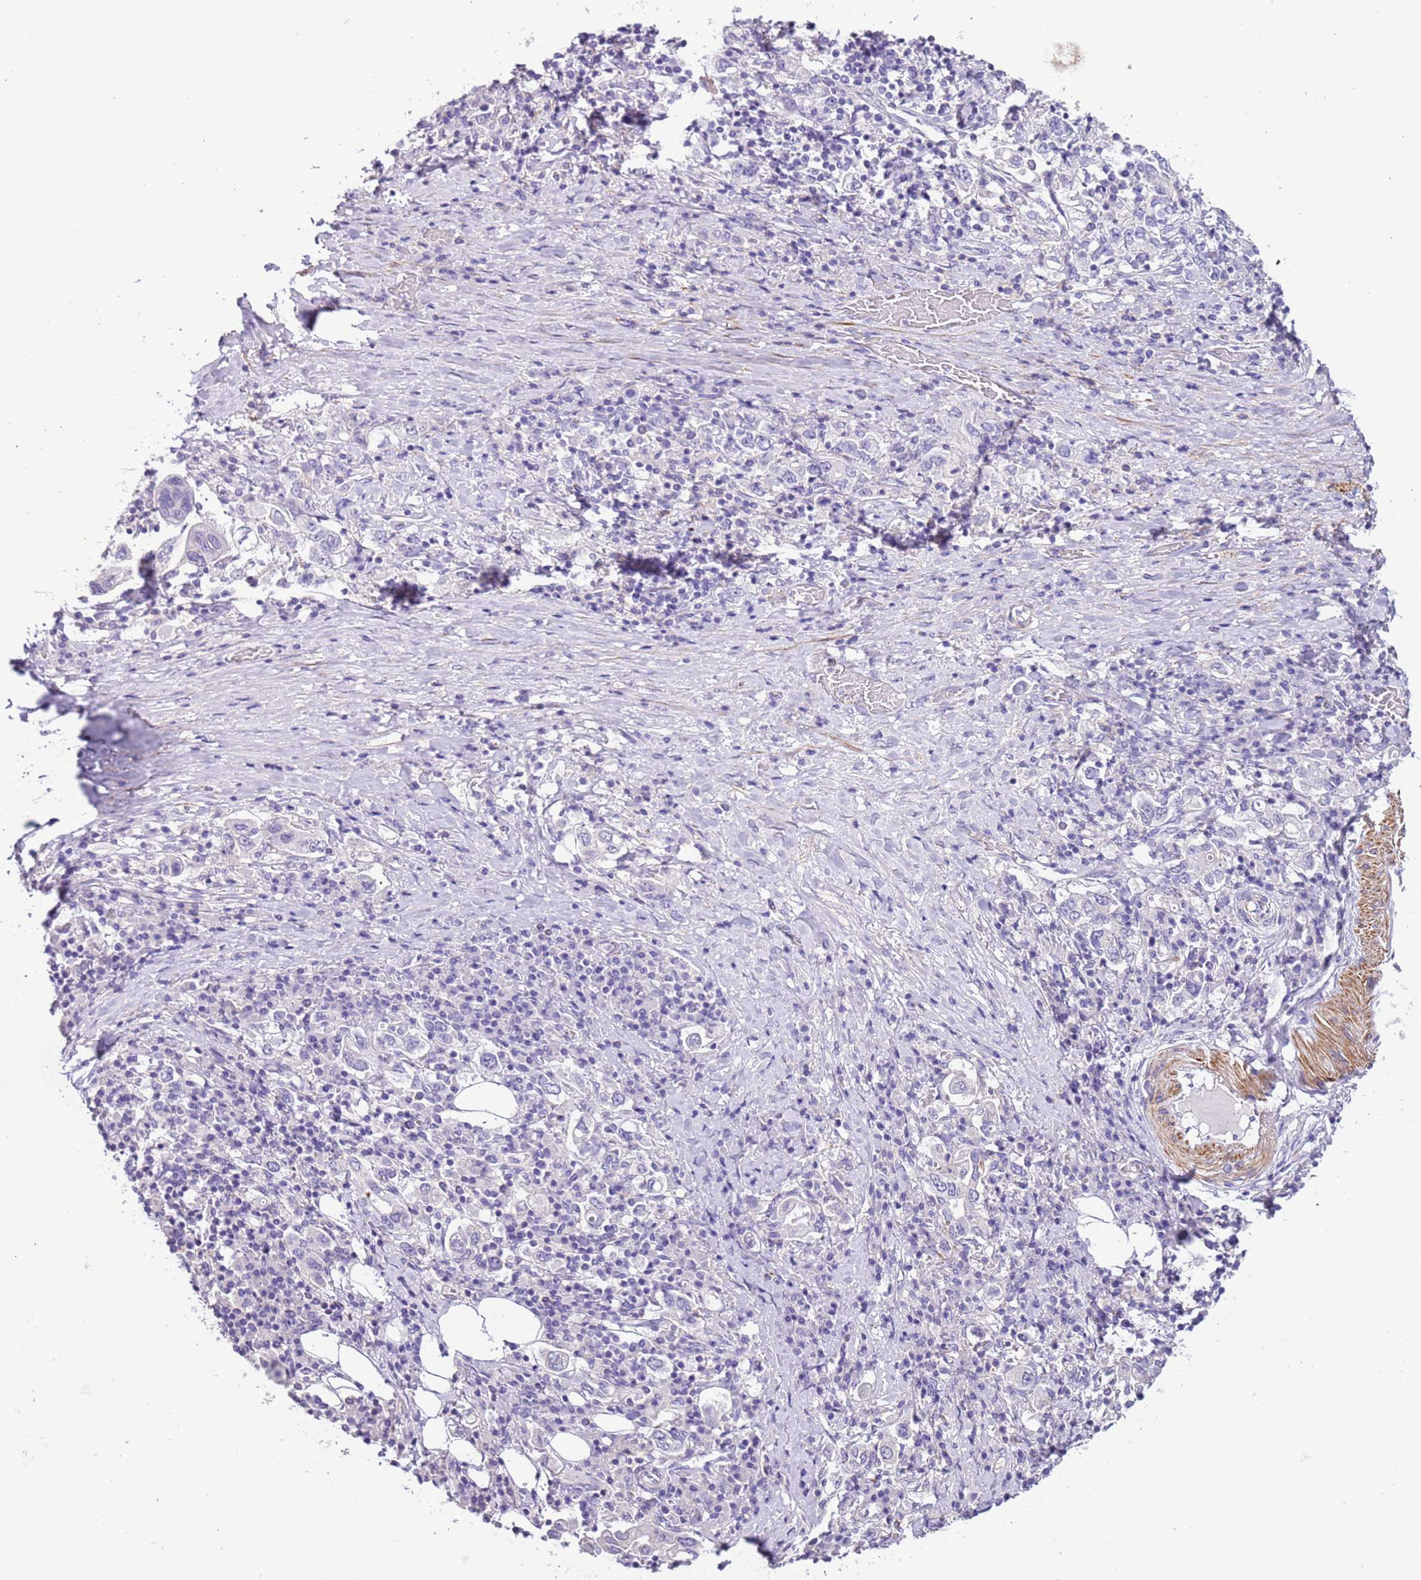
{"staining": {"intensity": "negative", "quantity": "none", "location": "none"}, "tissue": "stomach cancer", "cell_type": "Tumor cells", "image_type": "cancer", "snomed": [{"axis": "morphology", "description": "Adenocarcinoma, NOS"}, {"axis": "topography", "description": "Stomach, upper"}, {"axis": "topography", "description": "Stomach"}], "caption": "Tumor cells show no significant protein staining in adenocarcinoma (stomach). (Brightfield microscopy of DAB (3,3'-diaminobenzidine) IHC at high magnification).", "gene": "PCGF2", "patient": {"sex": "male", "age": 62}}